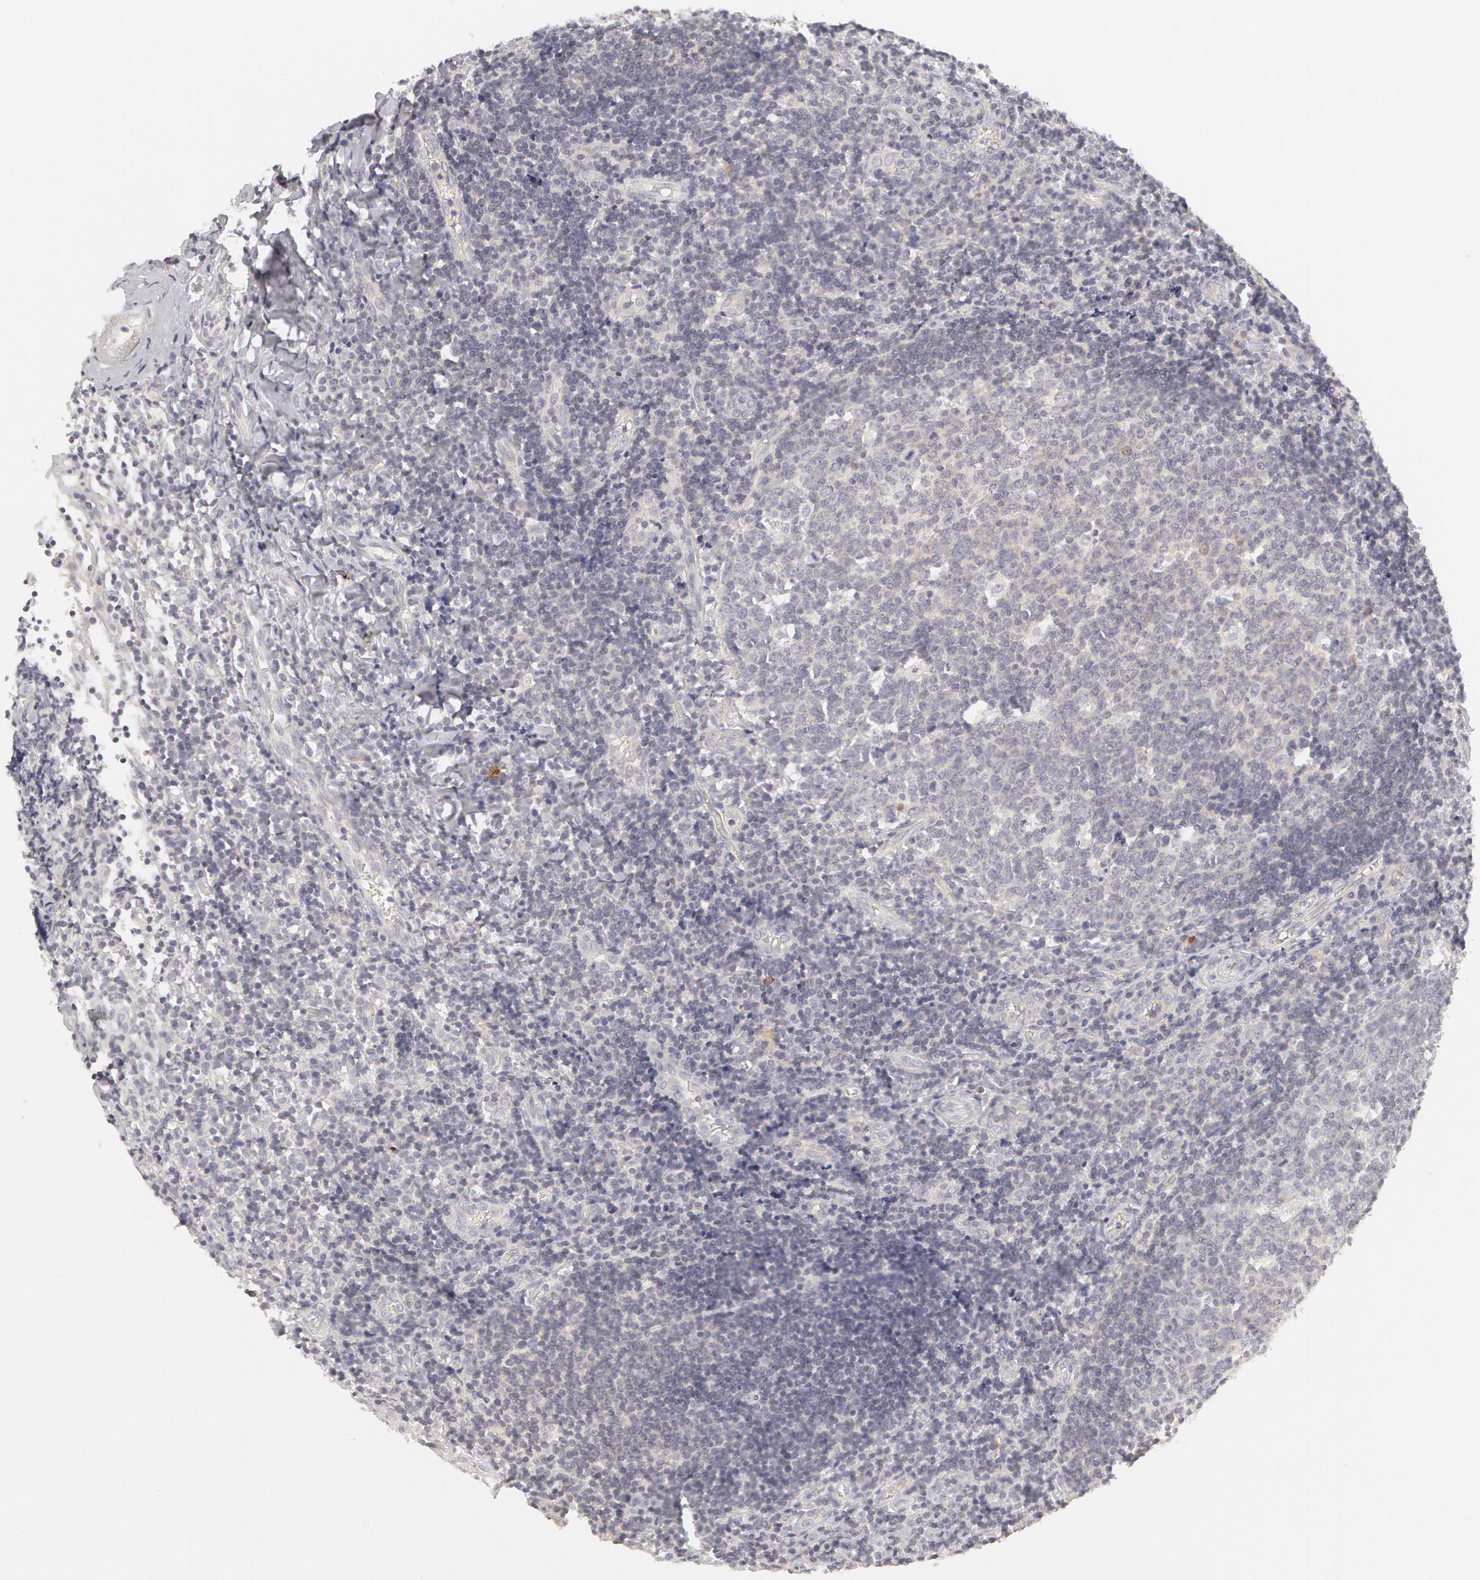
{"staining": {"intensity": "negative", "quantity": "none", "location": "none"}, "tissue": "tonsil", "cell_type": "Germinal center cells", "image_type": "normal", "snomed": [{"axis": "morphology", "description": "Normal tissue, NOS"}, {"axis": "topography", "description": "Tonsil"}], "caption": "Germinal center cells are negative for brown protein staining in benign tonsil. The staining was performed using DAB (3,3'-diaminobenzidine) to visualize the protein expression in brown, while the nuclei were stained in blue with hematoxylin (Magnification: 20x).", "gene": "ABCB1", "patient": {"sex": "female", "age": 41}}